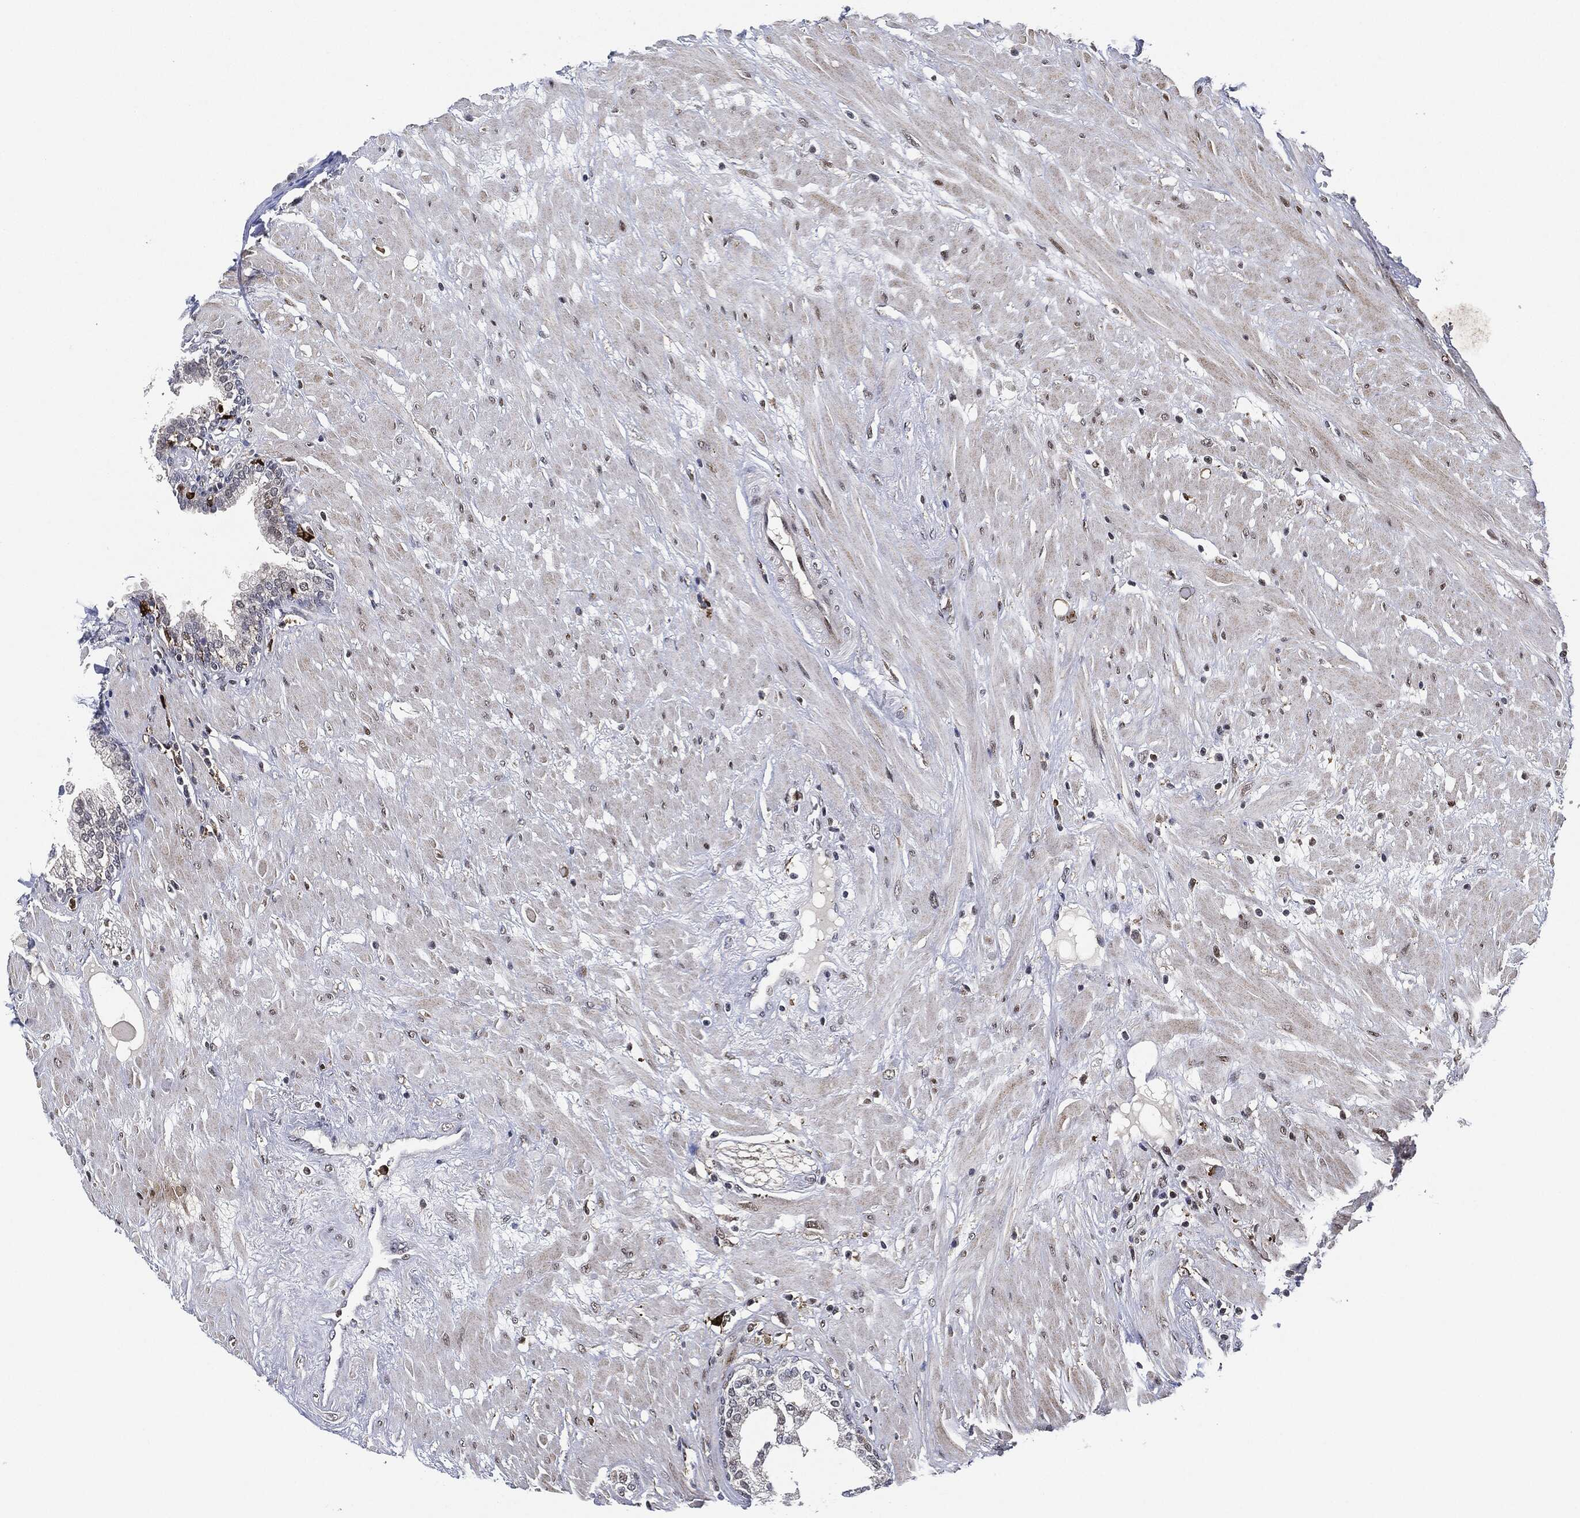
{"staining": {"intensity": "moderate", "quantity": "<25%", "location": "nuclear"}, "tissue": "prostate", "cell_type": "Glandular cells", "image_type": "normal", "snomed": [{"axis": "morphology", "description": "Normal tissue, NOS"}, {"axis": "topography", "description": "Prostate"}], "caption": "Immunohistochemical staining of unremarkable prostate demonstrates moderate nuclear protein positivity in about <25% of glandular cells.", "gene": "NANOS3", "patient": {"sex": "male", "age": 64}}